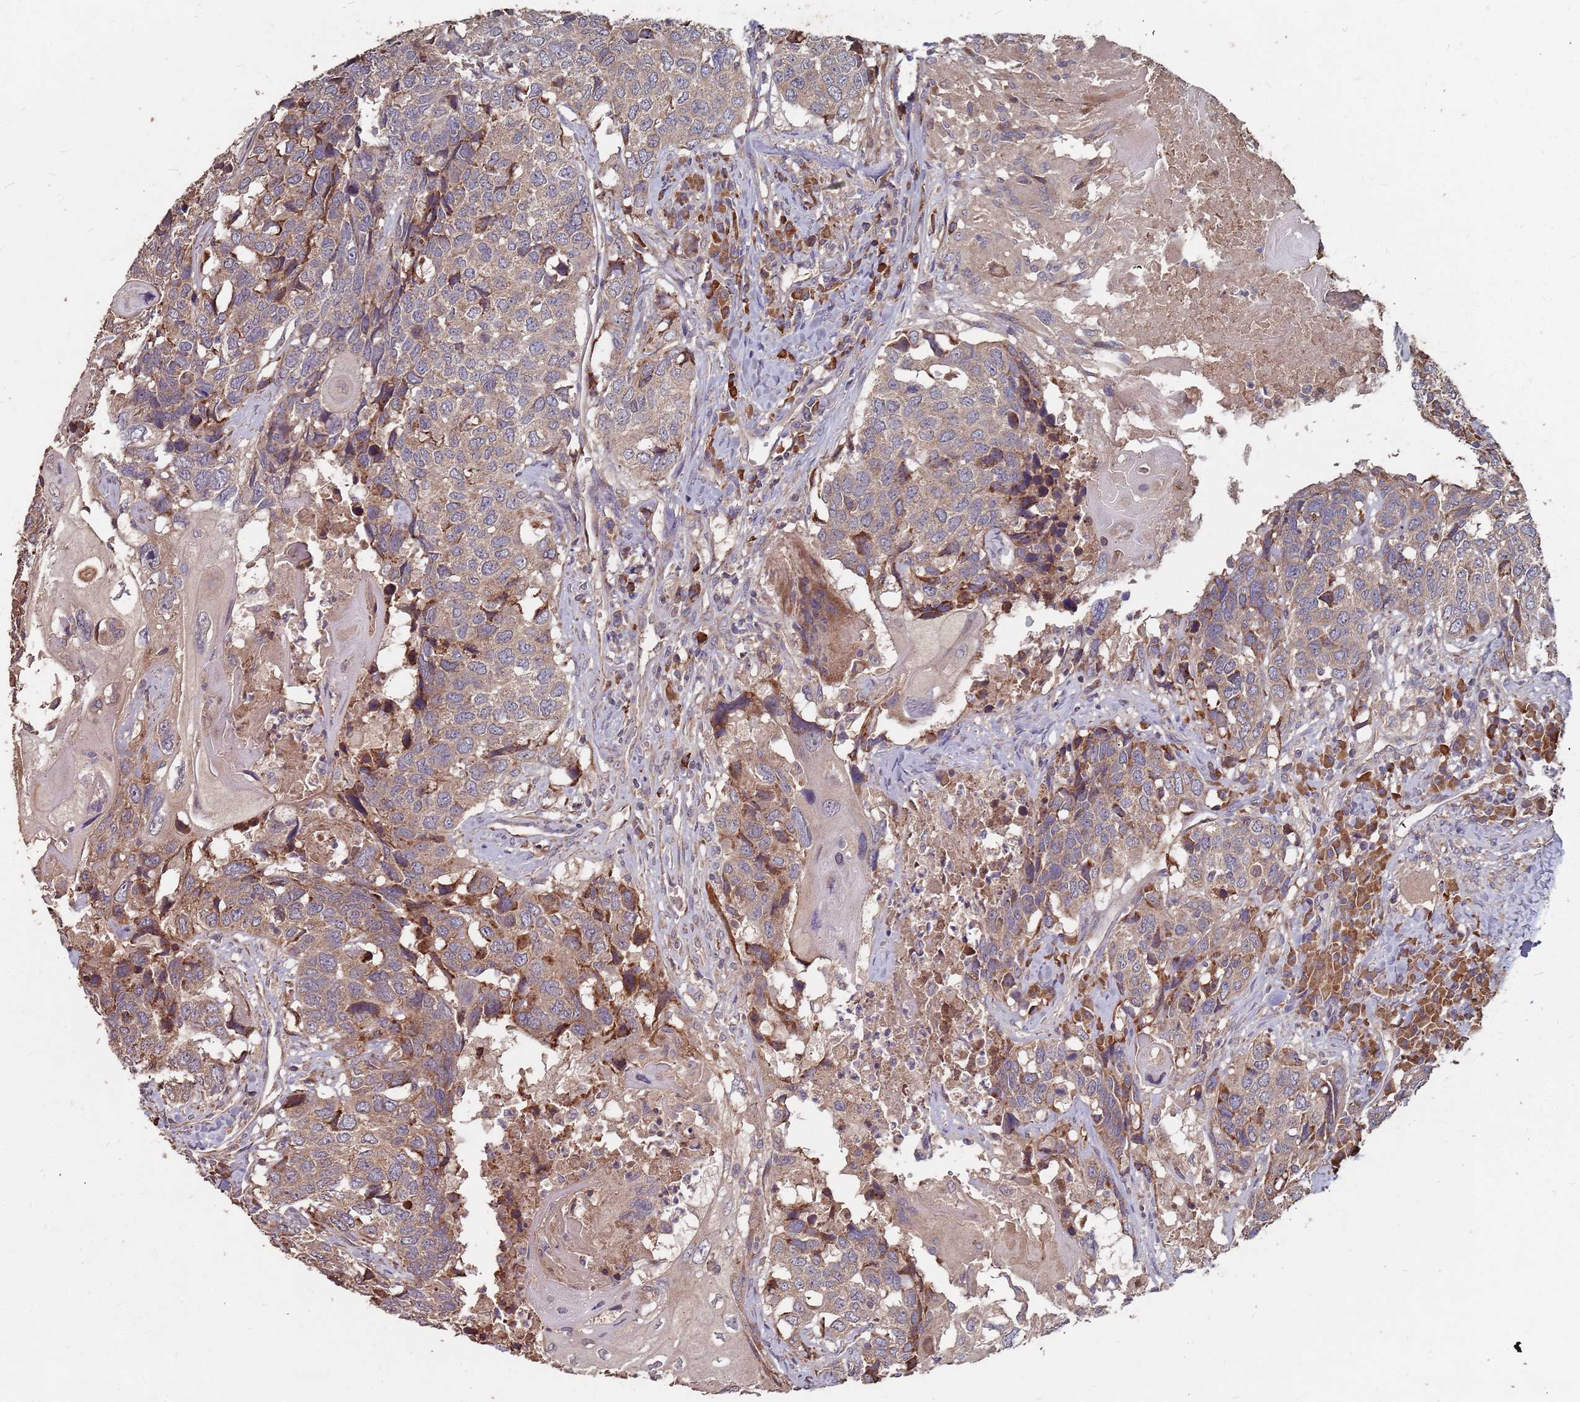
{"staining": {"intensity": "weak", "quantity": ">75%", "location": "cytoplasmic/membranous"}, "tissue": "head and neck cancer", "cell_type": "Tumor cells", "image_type": "cancer", "snomed": [{"axis": "morphology", "description": "Squamous cell carcinoma, NOS"}, {"axis": "topography", "description": "Head-Neck"}], "caption": "Immunohistochemistry micrograph of neoplastic tissue: human head and neck cancer stained using IHC displays low levels of weak protein expression localized specifically in the cytoplasmic/membranous of tumor cells, appearing as a cytoplasmic/membranous brown color.", "gene": "ATG5", "patient": {"sex": "male", "age": 66}}